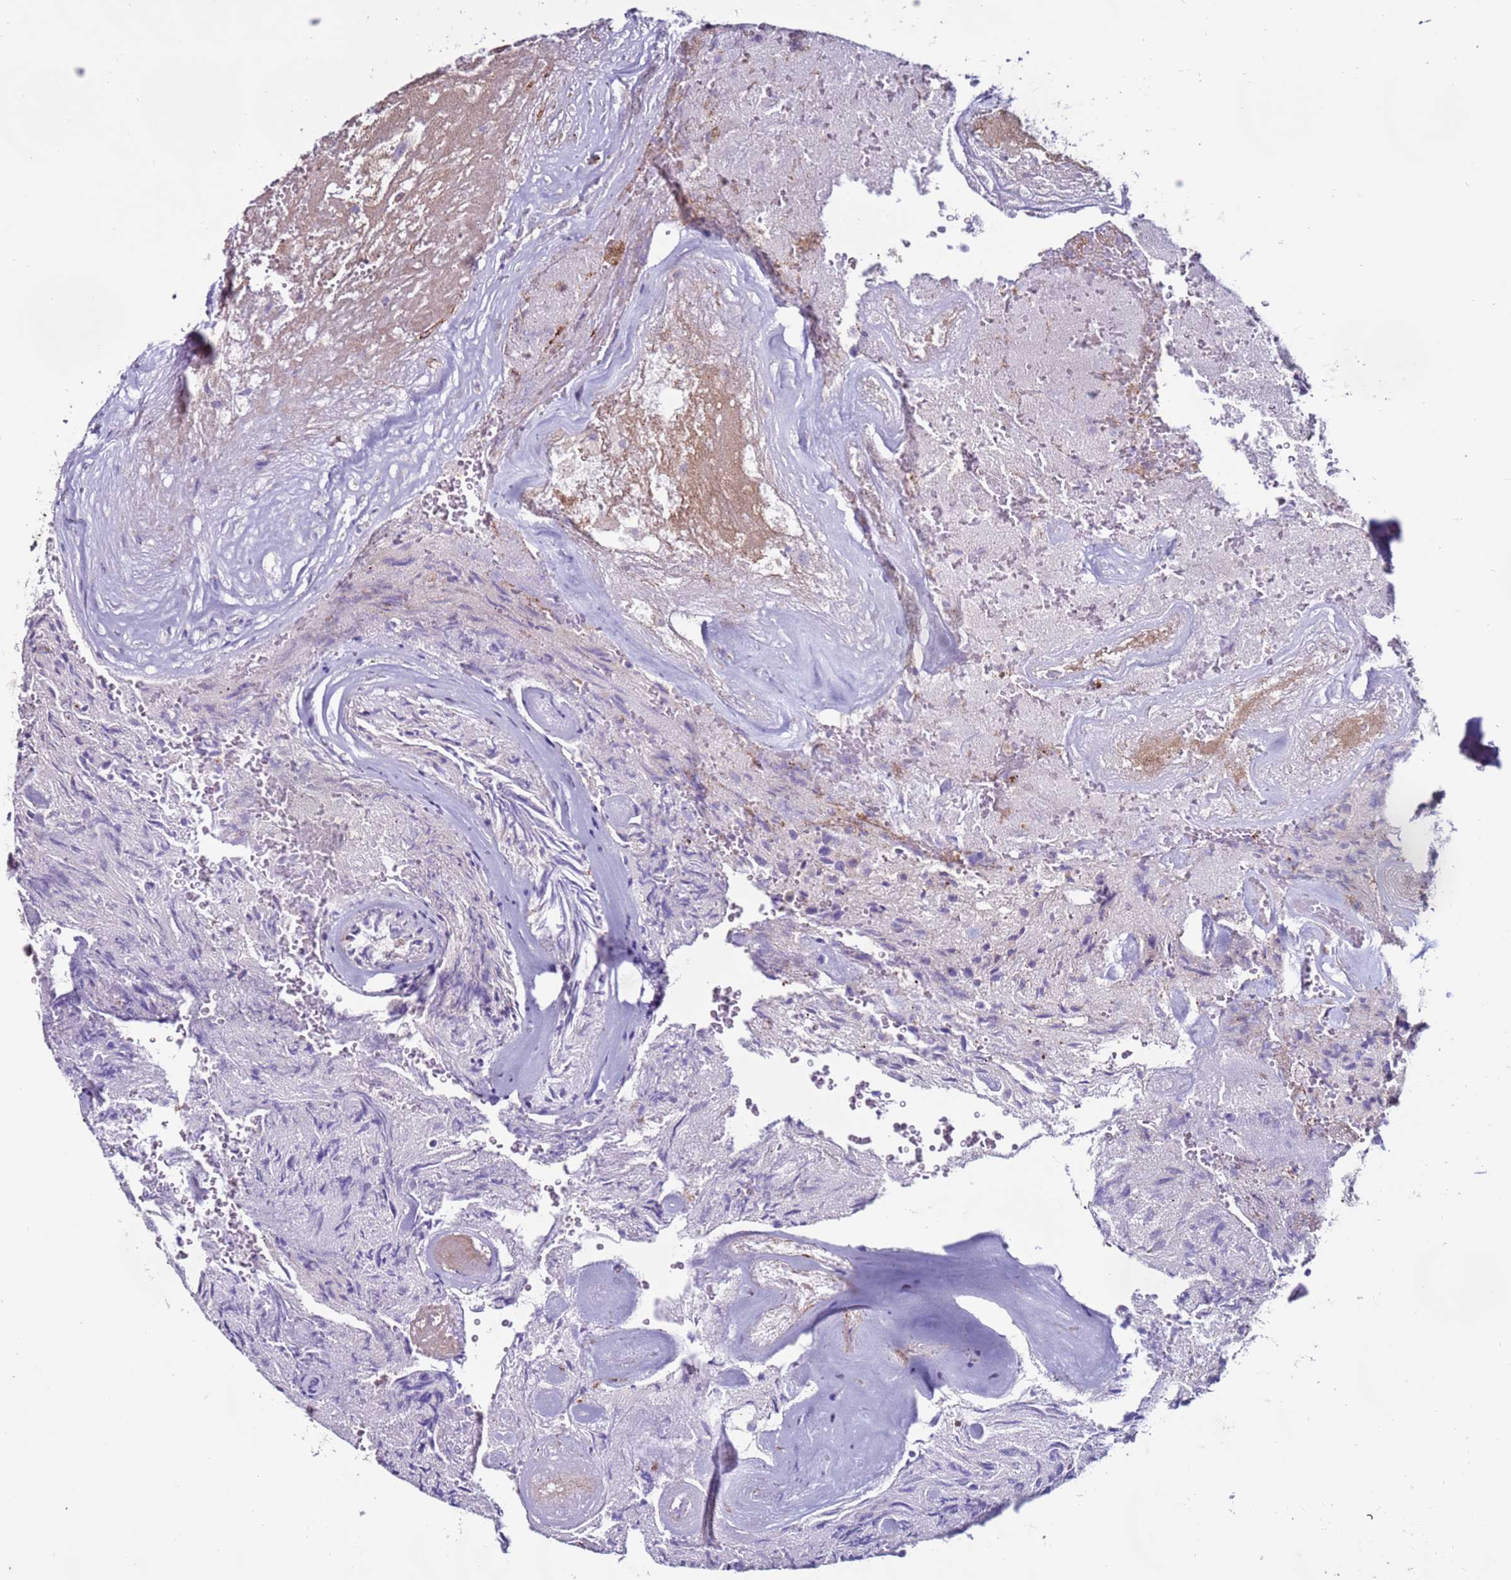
{"staining": {"intensity": "negative", "quantity": "none", "location": "none"}, "tissue": "glioma", "cell_type": "Tumor cells", "image_type": "cancer", "snomed": [{"axis": "morphology", "description": "Normal tissue, NOS"}, {"axis": "morphology", "description": "Glioma, malignant, High grade"}, {"axis": "topography", "description": "Cerebral cortex"}], "caption": "Immunohistochemistry micrograph of human malignant glioma (high-grade) stained for a protein (brown), which exhibits no expression in tumor cells.", "gene": "CLEC4M", "patient": {"sex": "male", "age": 56}}